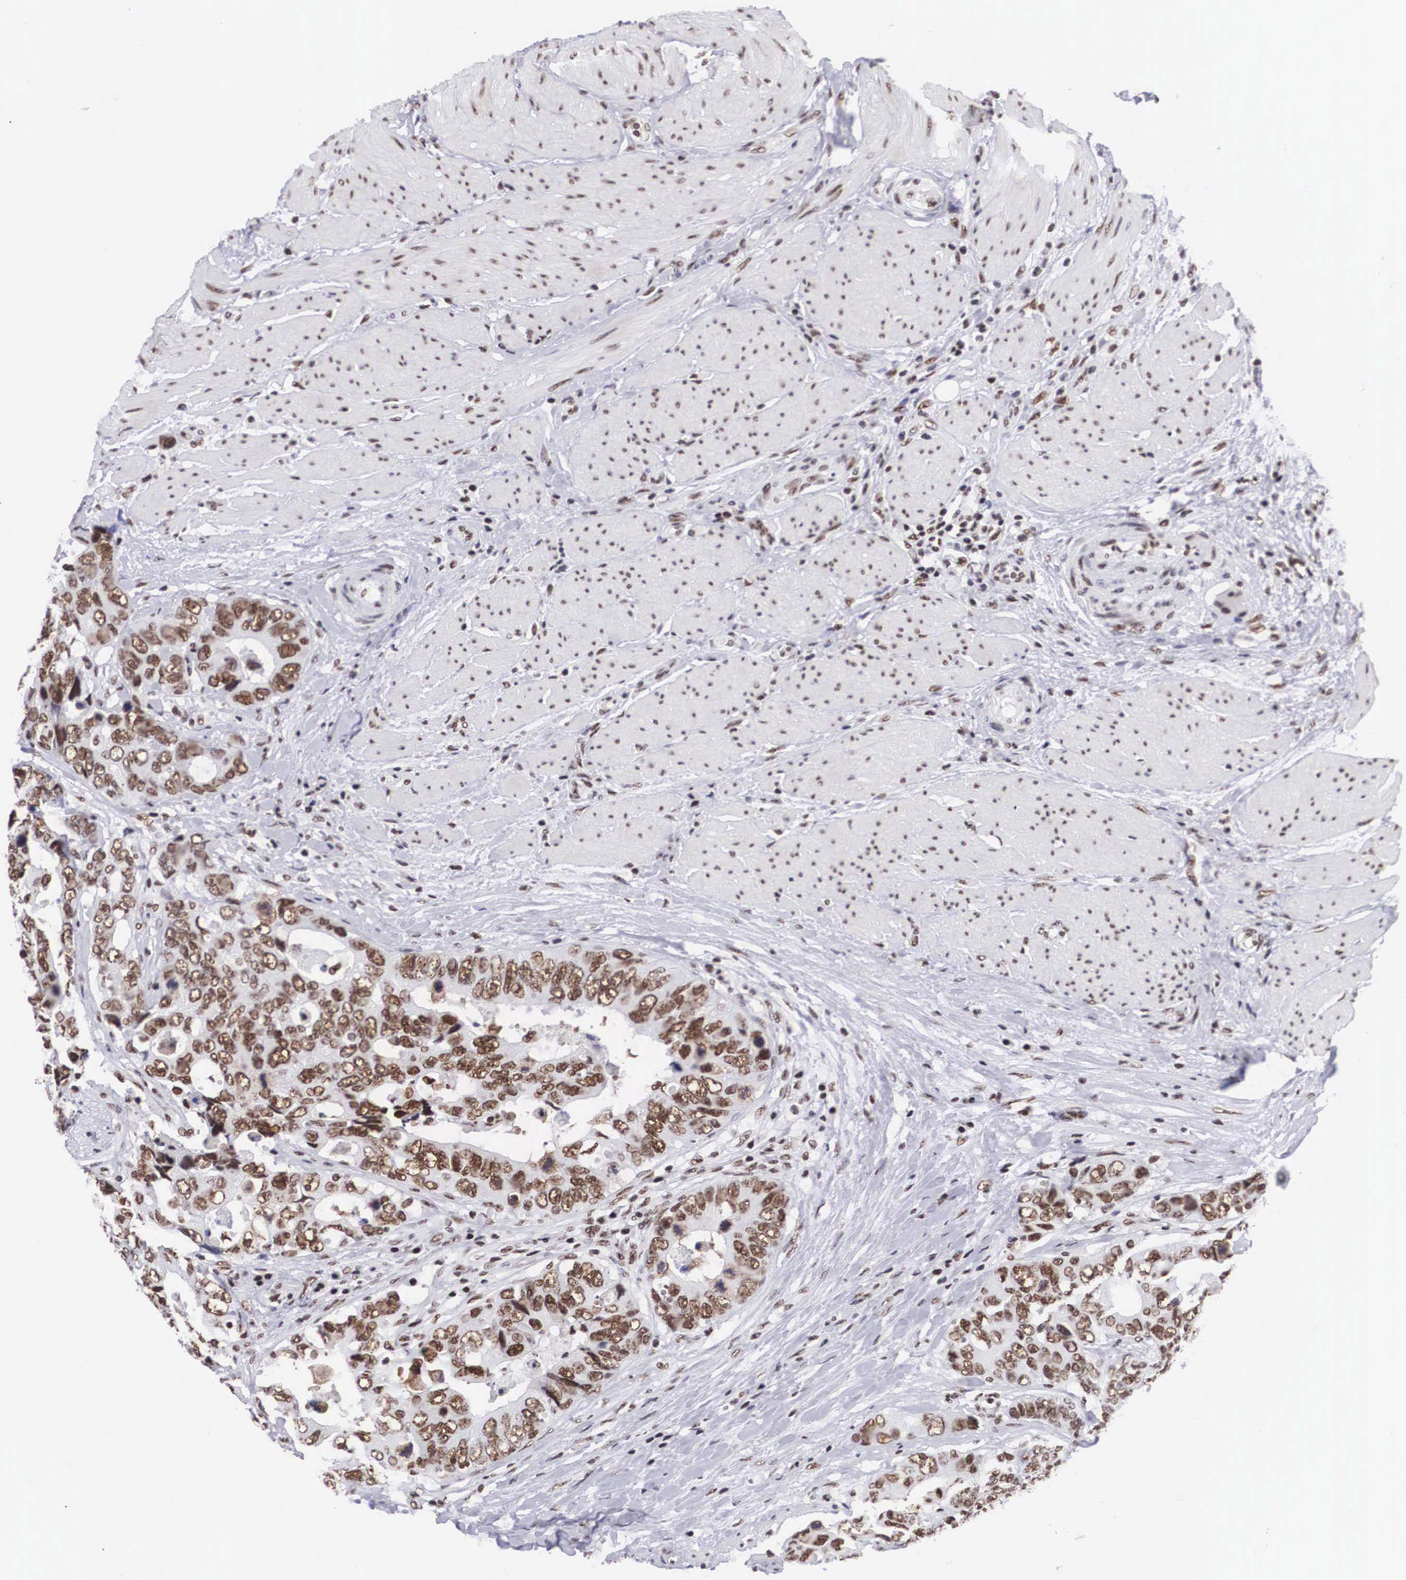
{"staining": {"intensity": "moderate", "quantity": ">75%", "location": "nuclear"}, "tissue": "colorectal cancer", "cell_type": "Tumor cells", "image_type": "cancer", "snomed": [{"axis": "morphology", "description": "Adenocarcinoma, NOS"}, {"axis": "topography", "description": "Rectum"}], "caption": "Colorectal cancer (adenocarcinoma) tissue displays moderate nuclear positivity in approximately >75% of tumor cells, visualized by immunohistochemistry.", "gene": "SF3A1", "patient": {"sex": "female", "age": 67}}